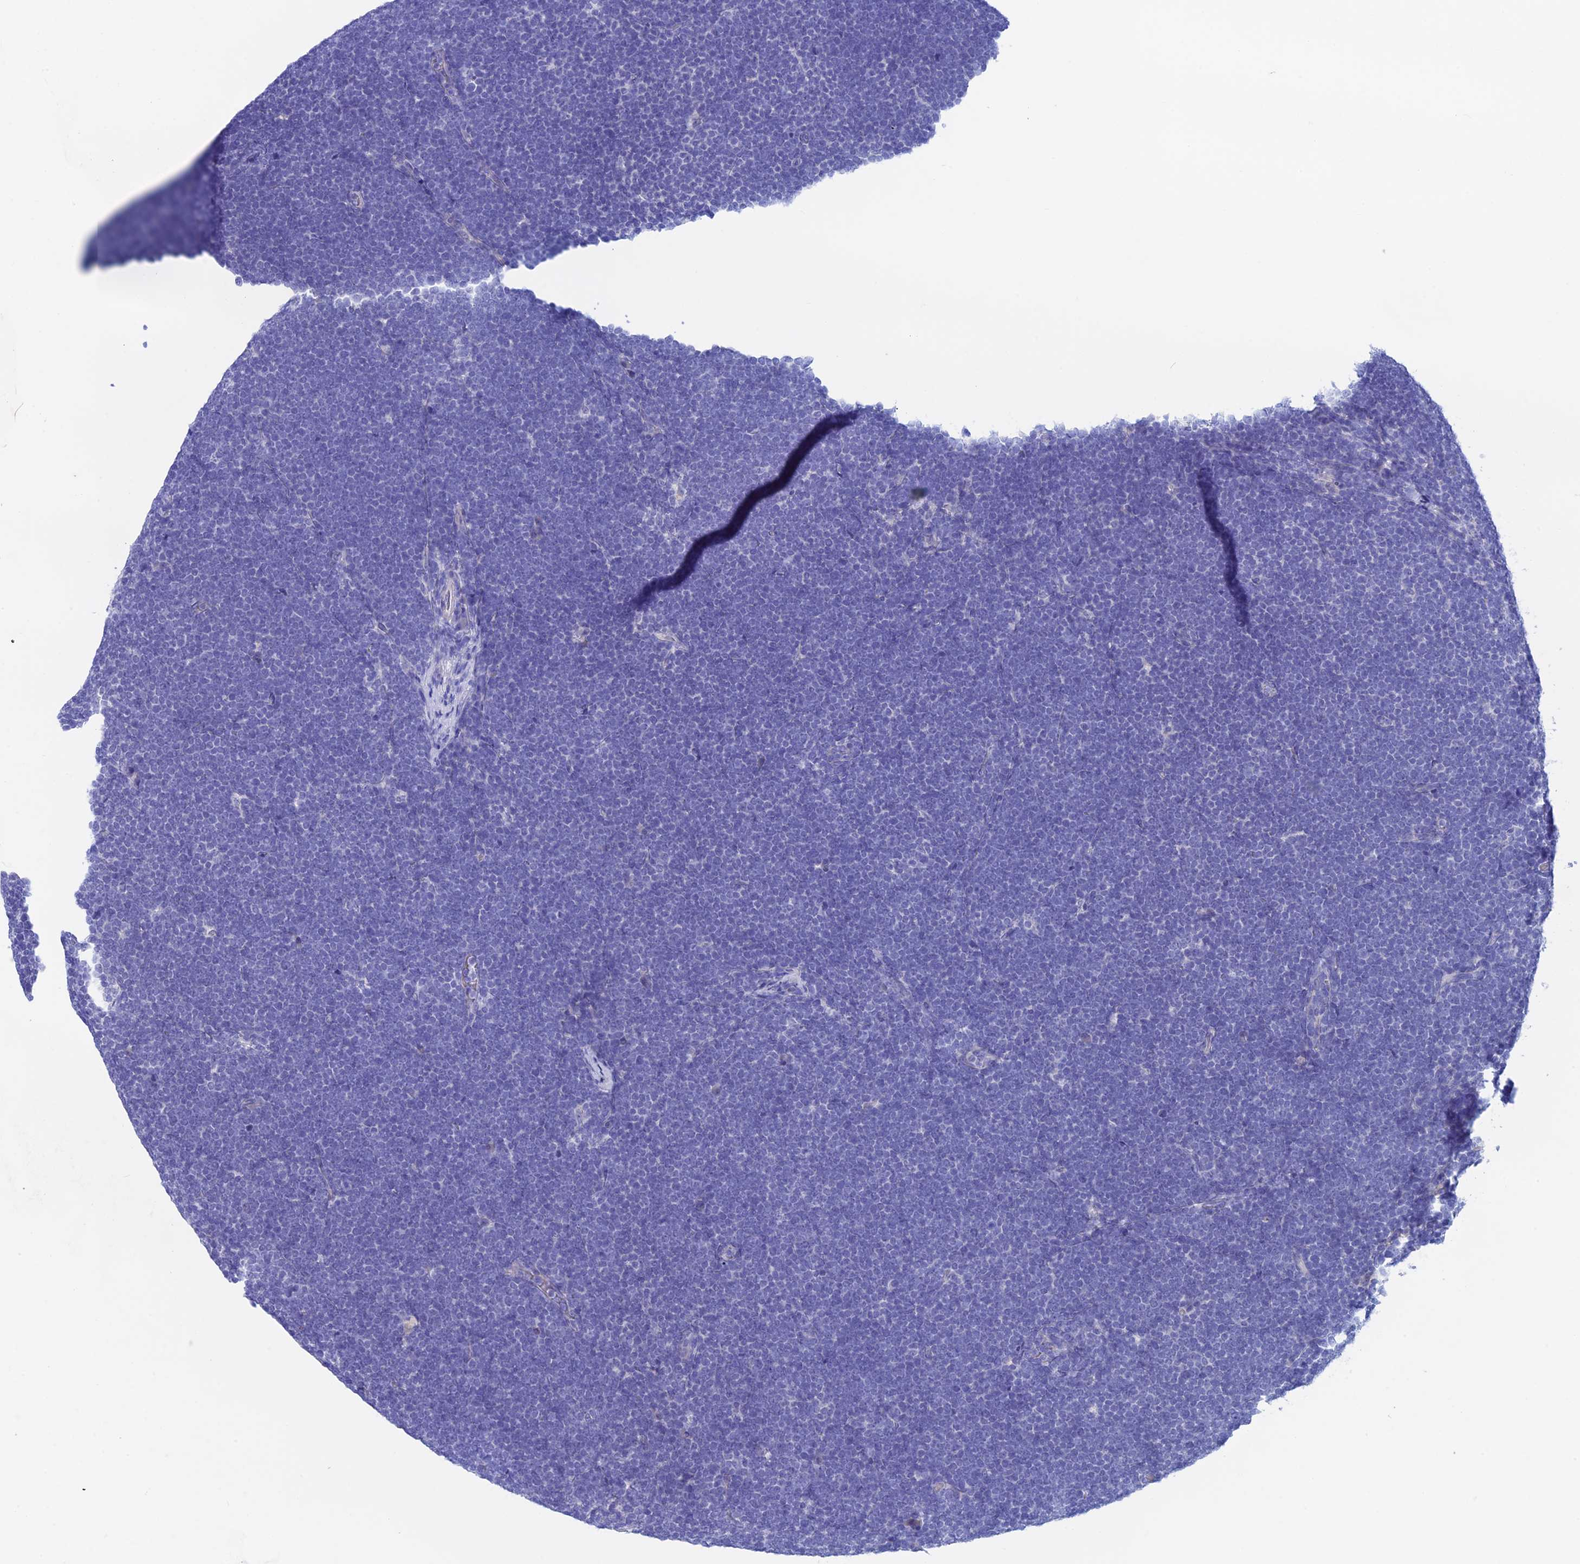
{"staining": {"intensity": "negative", "quantity": "none", "location": "none"}, "tissue": "lymphoma", "cell_type": "Tumor cells", "image_type": "cancer", "snomed": [{"axis": "morphology", "description": "Malignant lymphoma, non-Hodgkin's type, High grade"}, {"axis": "topography", "description": "Lymph node"}], "caption": "A high-resolution micrograph shows immunohistochemistry staining of lymphoma, which reveals no significant staining in tumor cells. The staining was performed using DAB to visualize the protein expression in brown, while the nuclei were stained in blue with hematoxylin (Magnification: 20x).", "gene": "BTBD19", "patient": {"sex": "male", "age": 13}}